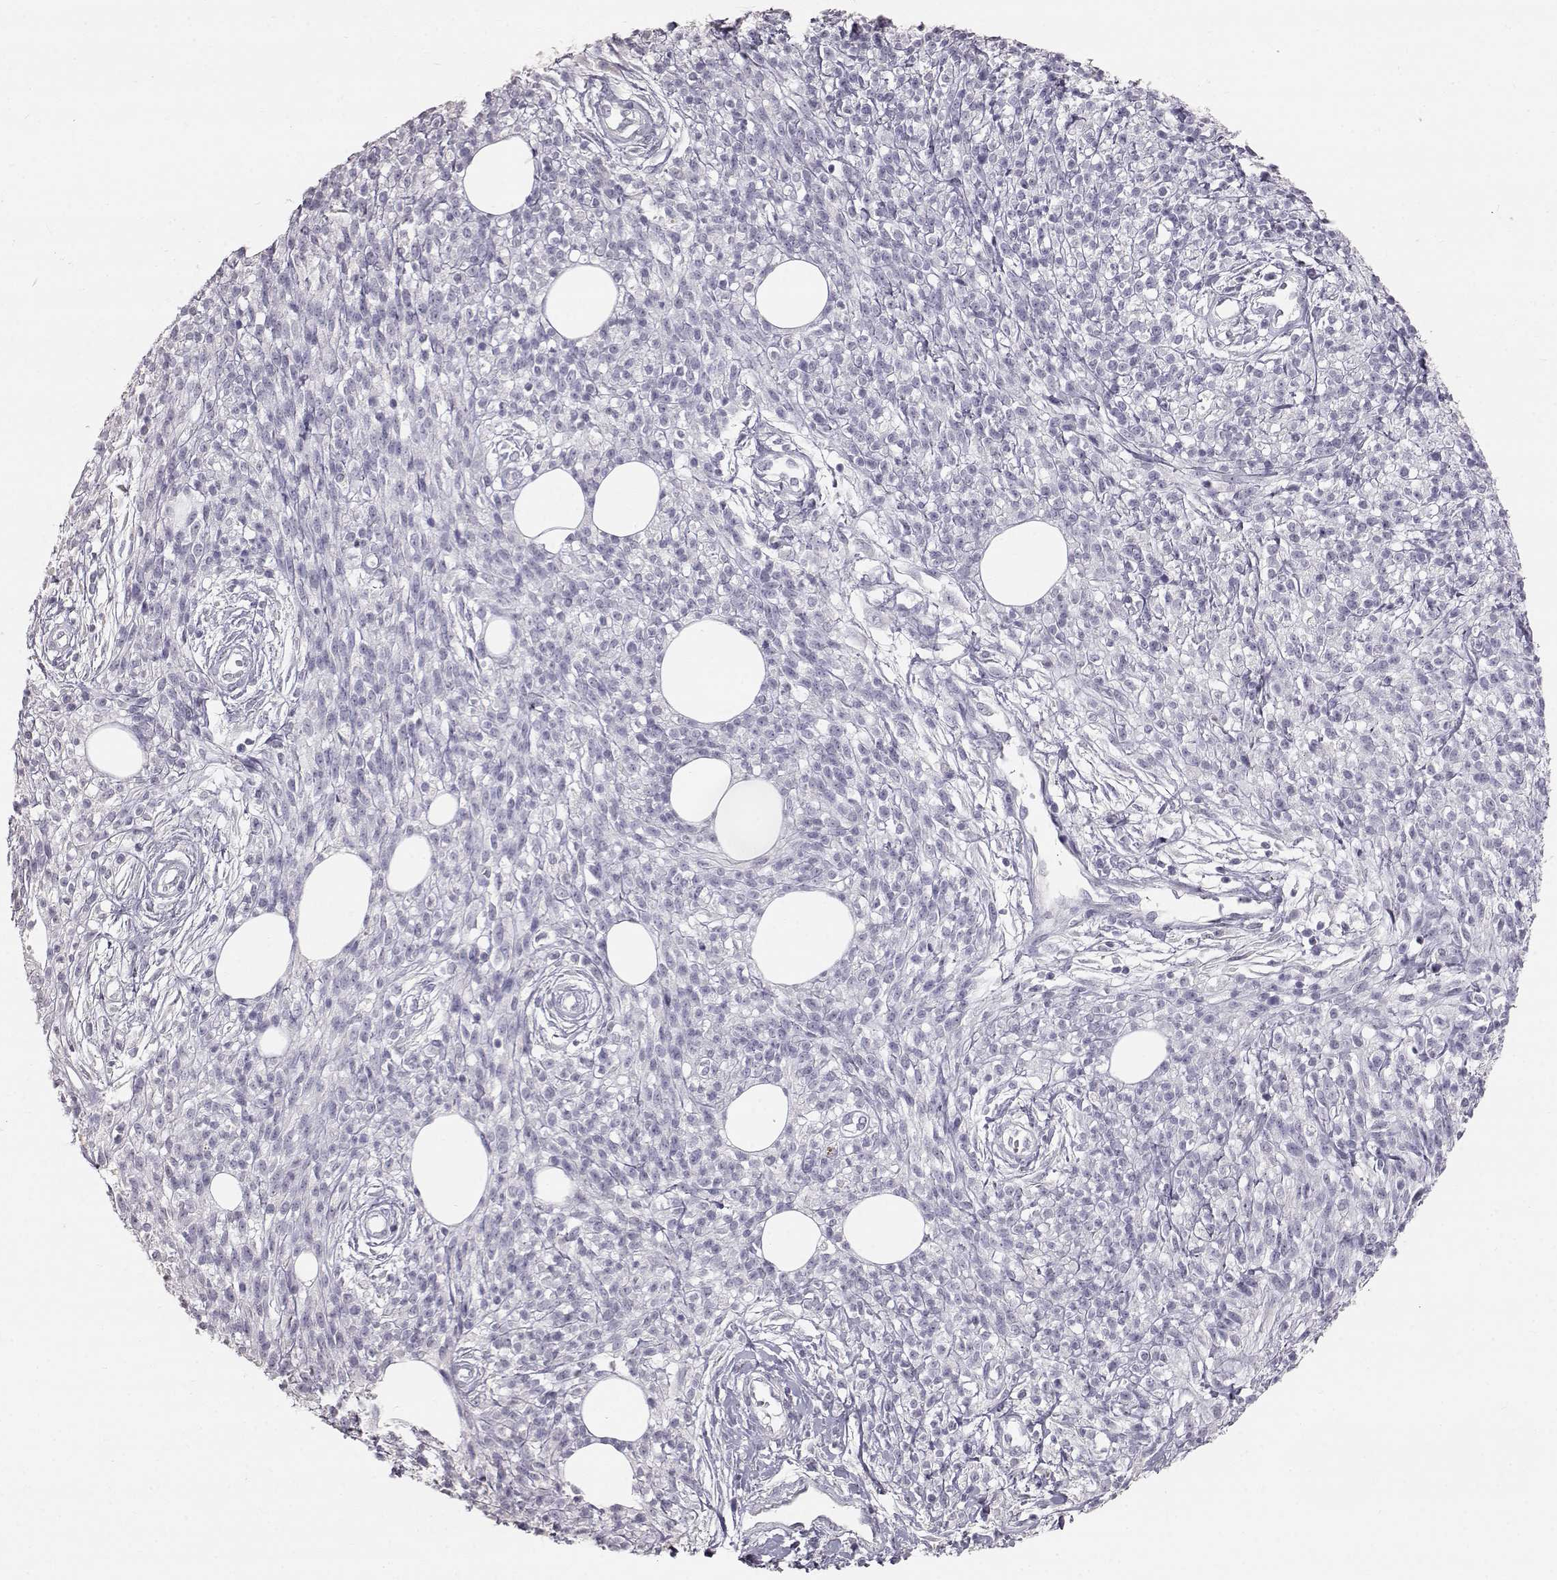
{"staining": {"intensity": "negative", "quantity": "none", "location": "none"}, "tissue": "melanoma", "cell_type": "Tumor cells", "image_type": "cancer", "snomed": [{"axis": "morphology", "description": "Malignant melanoma, NOS"}, {"axis": "topography", "description": "Skin"}, {"axis": "topography", "description": "Skin of trunk"}], "caption": "Immunohistochemical staining of human malignant melanoma displays no significant staining in tumor cells.", "gene": "KRT33A", "patient": {"sex": "male", "age": 74}}